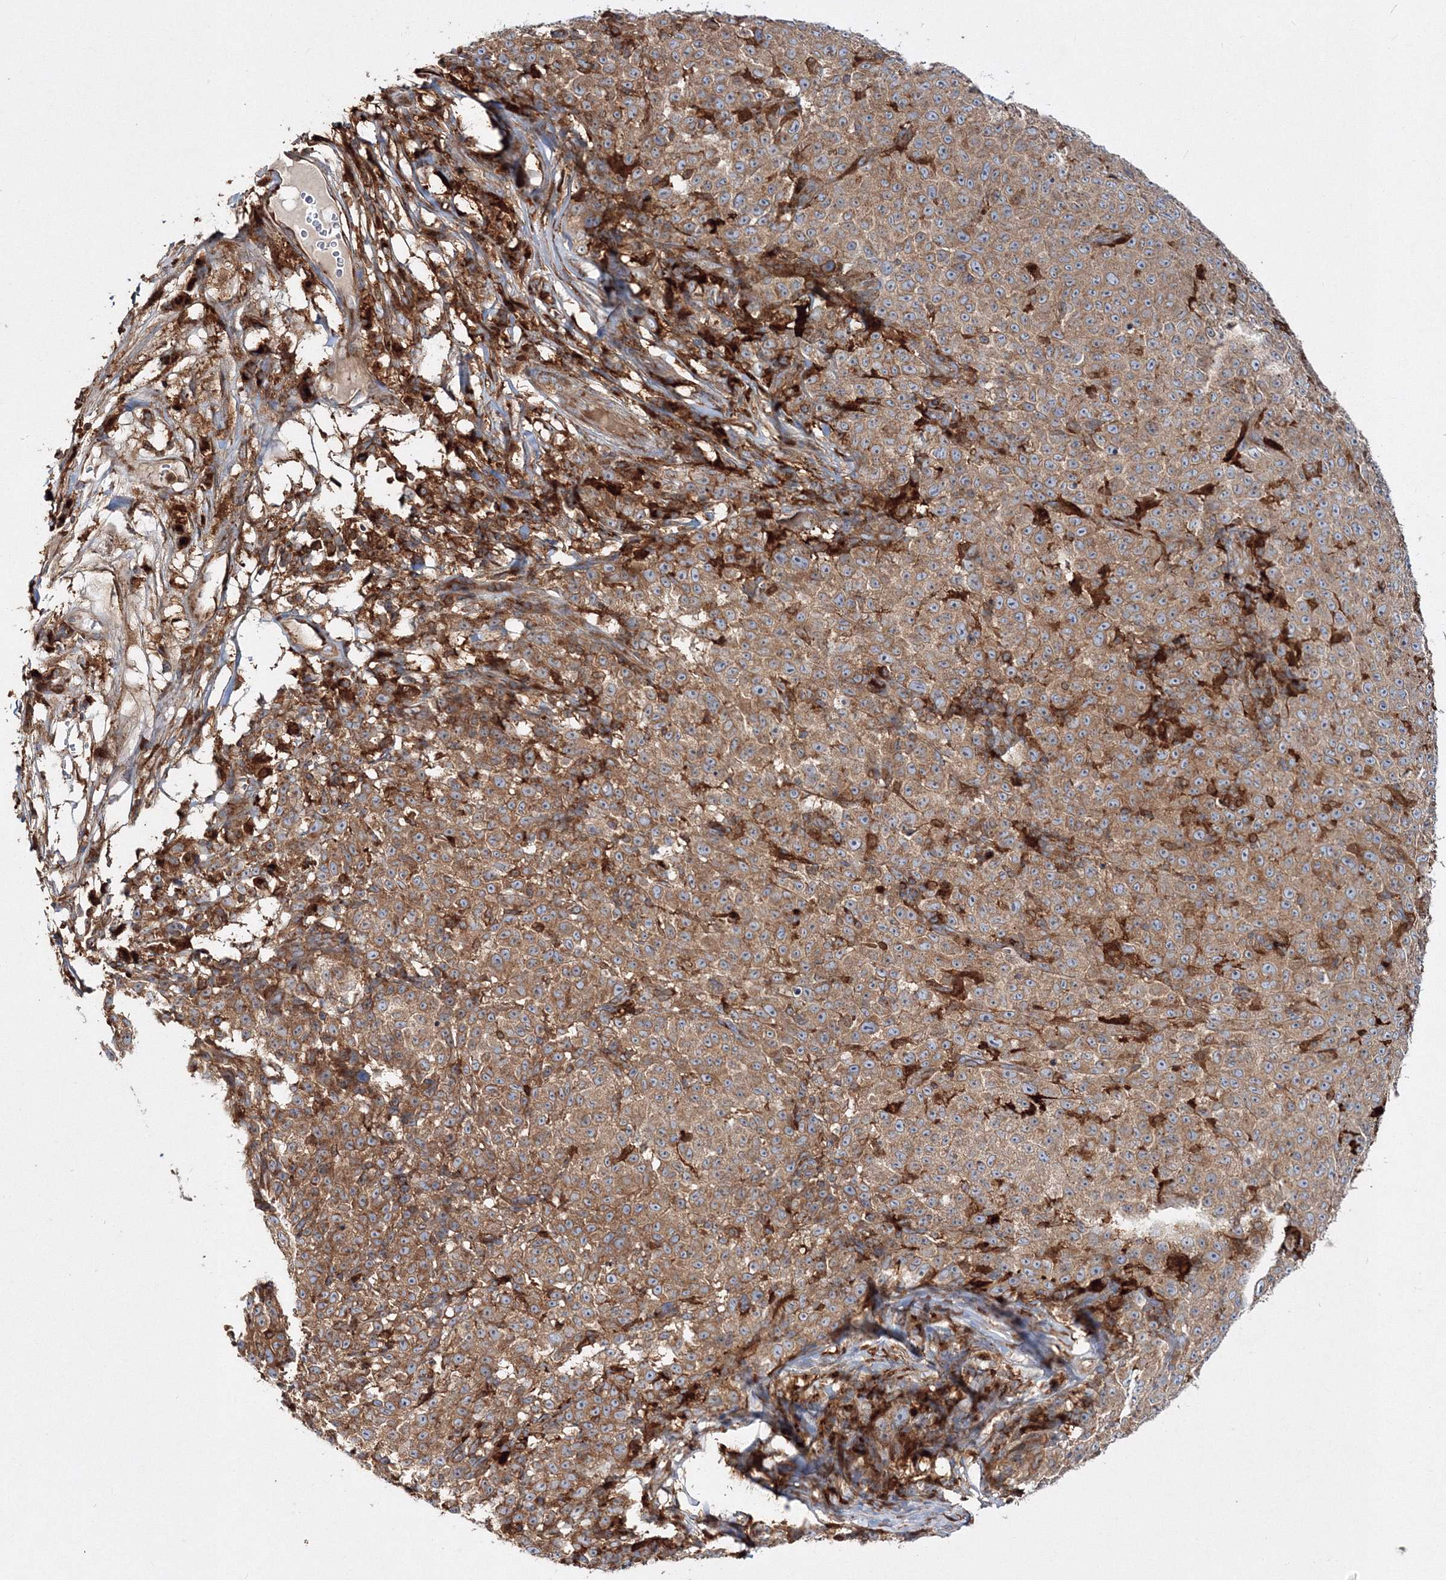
{"staining": {"intensity": "moderate", "quantity": ">75%", "location": "cytoplasmic/membranous"}, "tissue": "melanoma", "cell_type": "Tumor cells", "image_type": "cancer", "snomed": [{"axis": "morphology", "description": "Malignant melanoma, NOS"}, {"axis": "topography", "description": "Skin"}], "caption": "The immunohistochemical stain shows moderate cytoplasmic/membranous expression in tumor cells of melanoma tissue.", "gene": "ARCN1", "patient": {"sex": "female", "age": 82}}